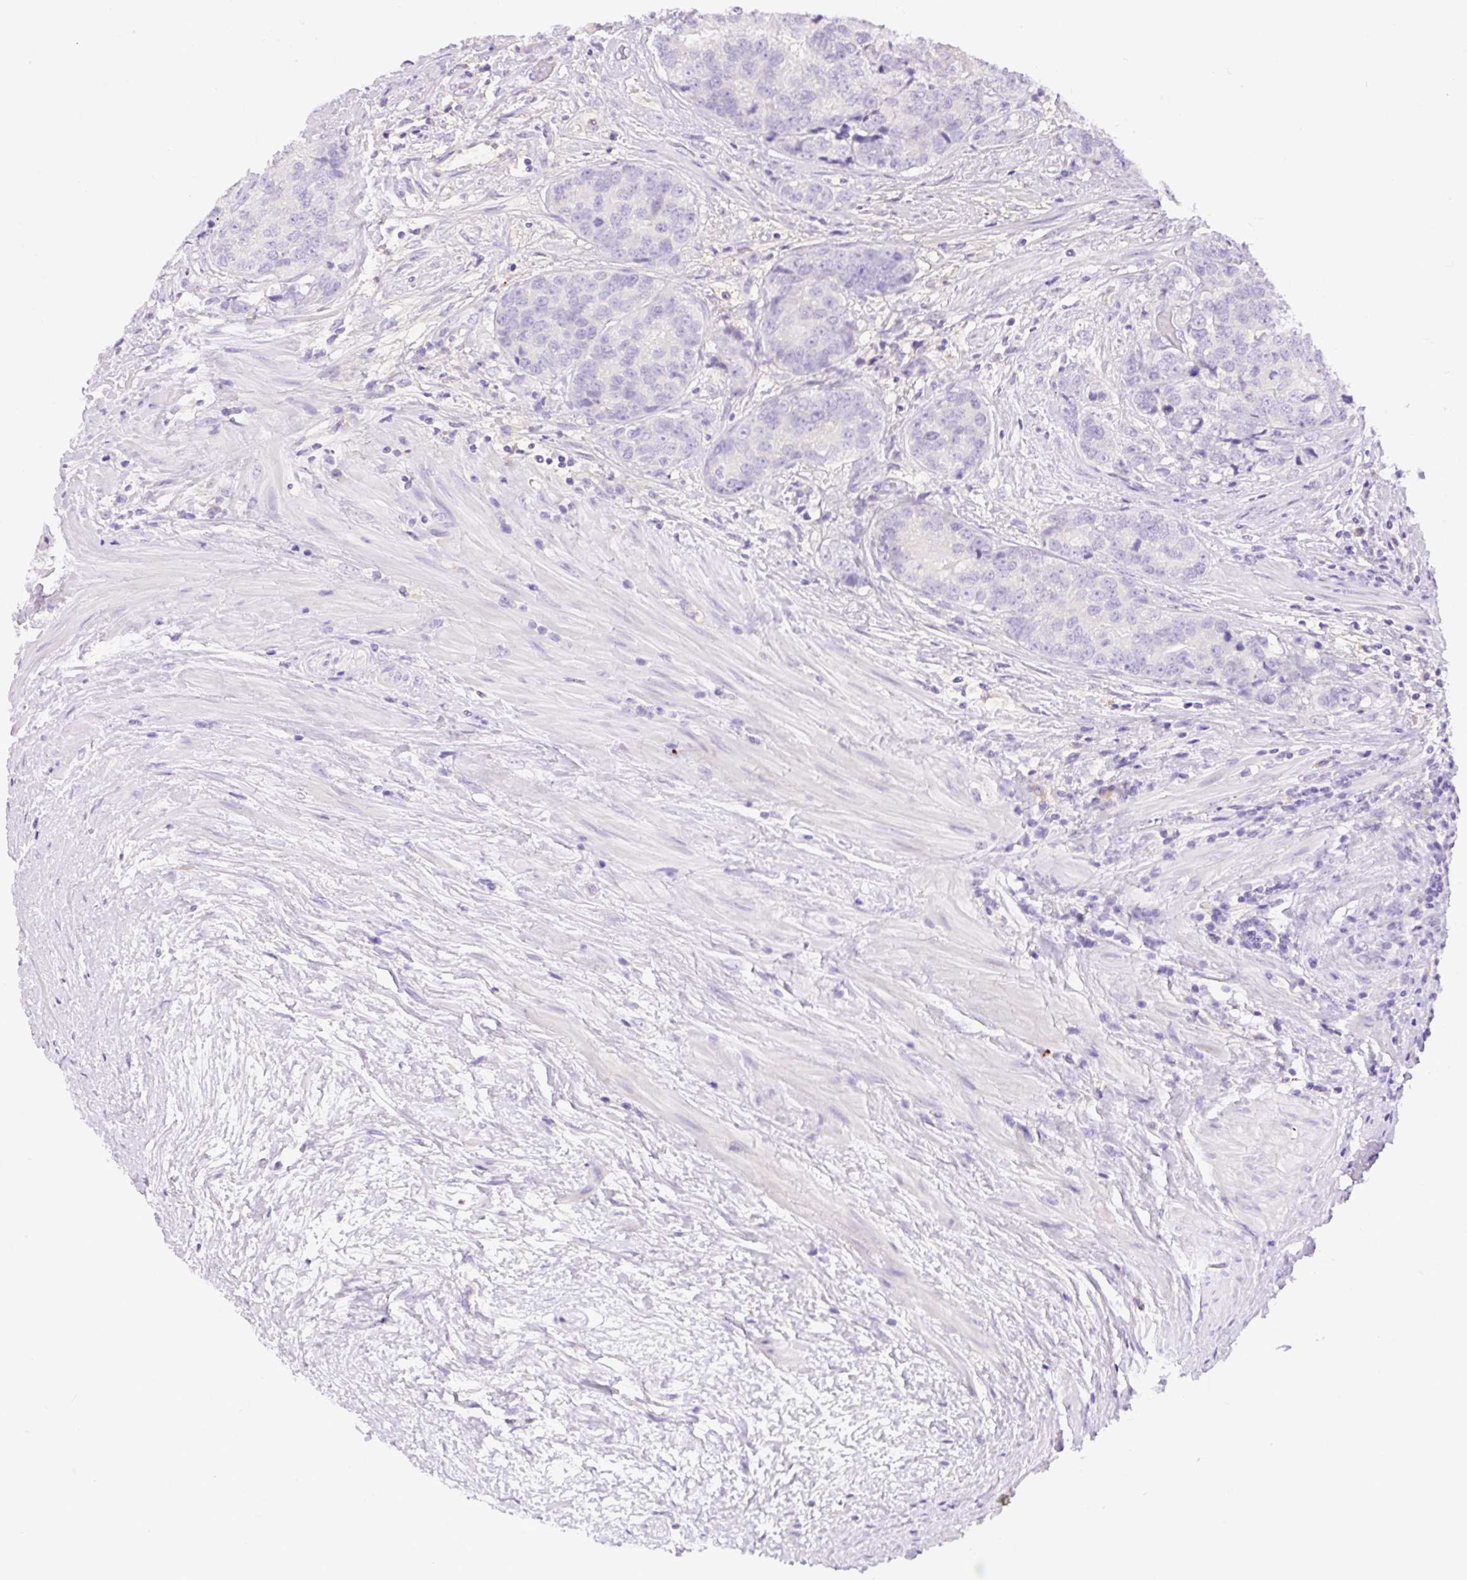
{"staining": {"intensity": "negative", "quantity": "none", "location": "none"}, "tissue": "prostate cancer", "cell_type": "Tumor cells", "image_type": "cancer", "snomed": [{"axis": "morphology", "description": "Adenocarcinoma, High grade"}, {"axis": "topography", "description": "Prostate"}], "caption": "A photomicrograph of human adenocarcinoma (high-grade) (prostate) is negative for staining in tumor cells.", "gene": "TDRD15", "patient": {"sex": "male", "age": 68}}